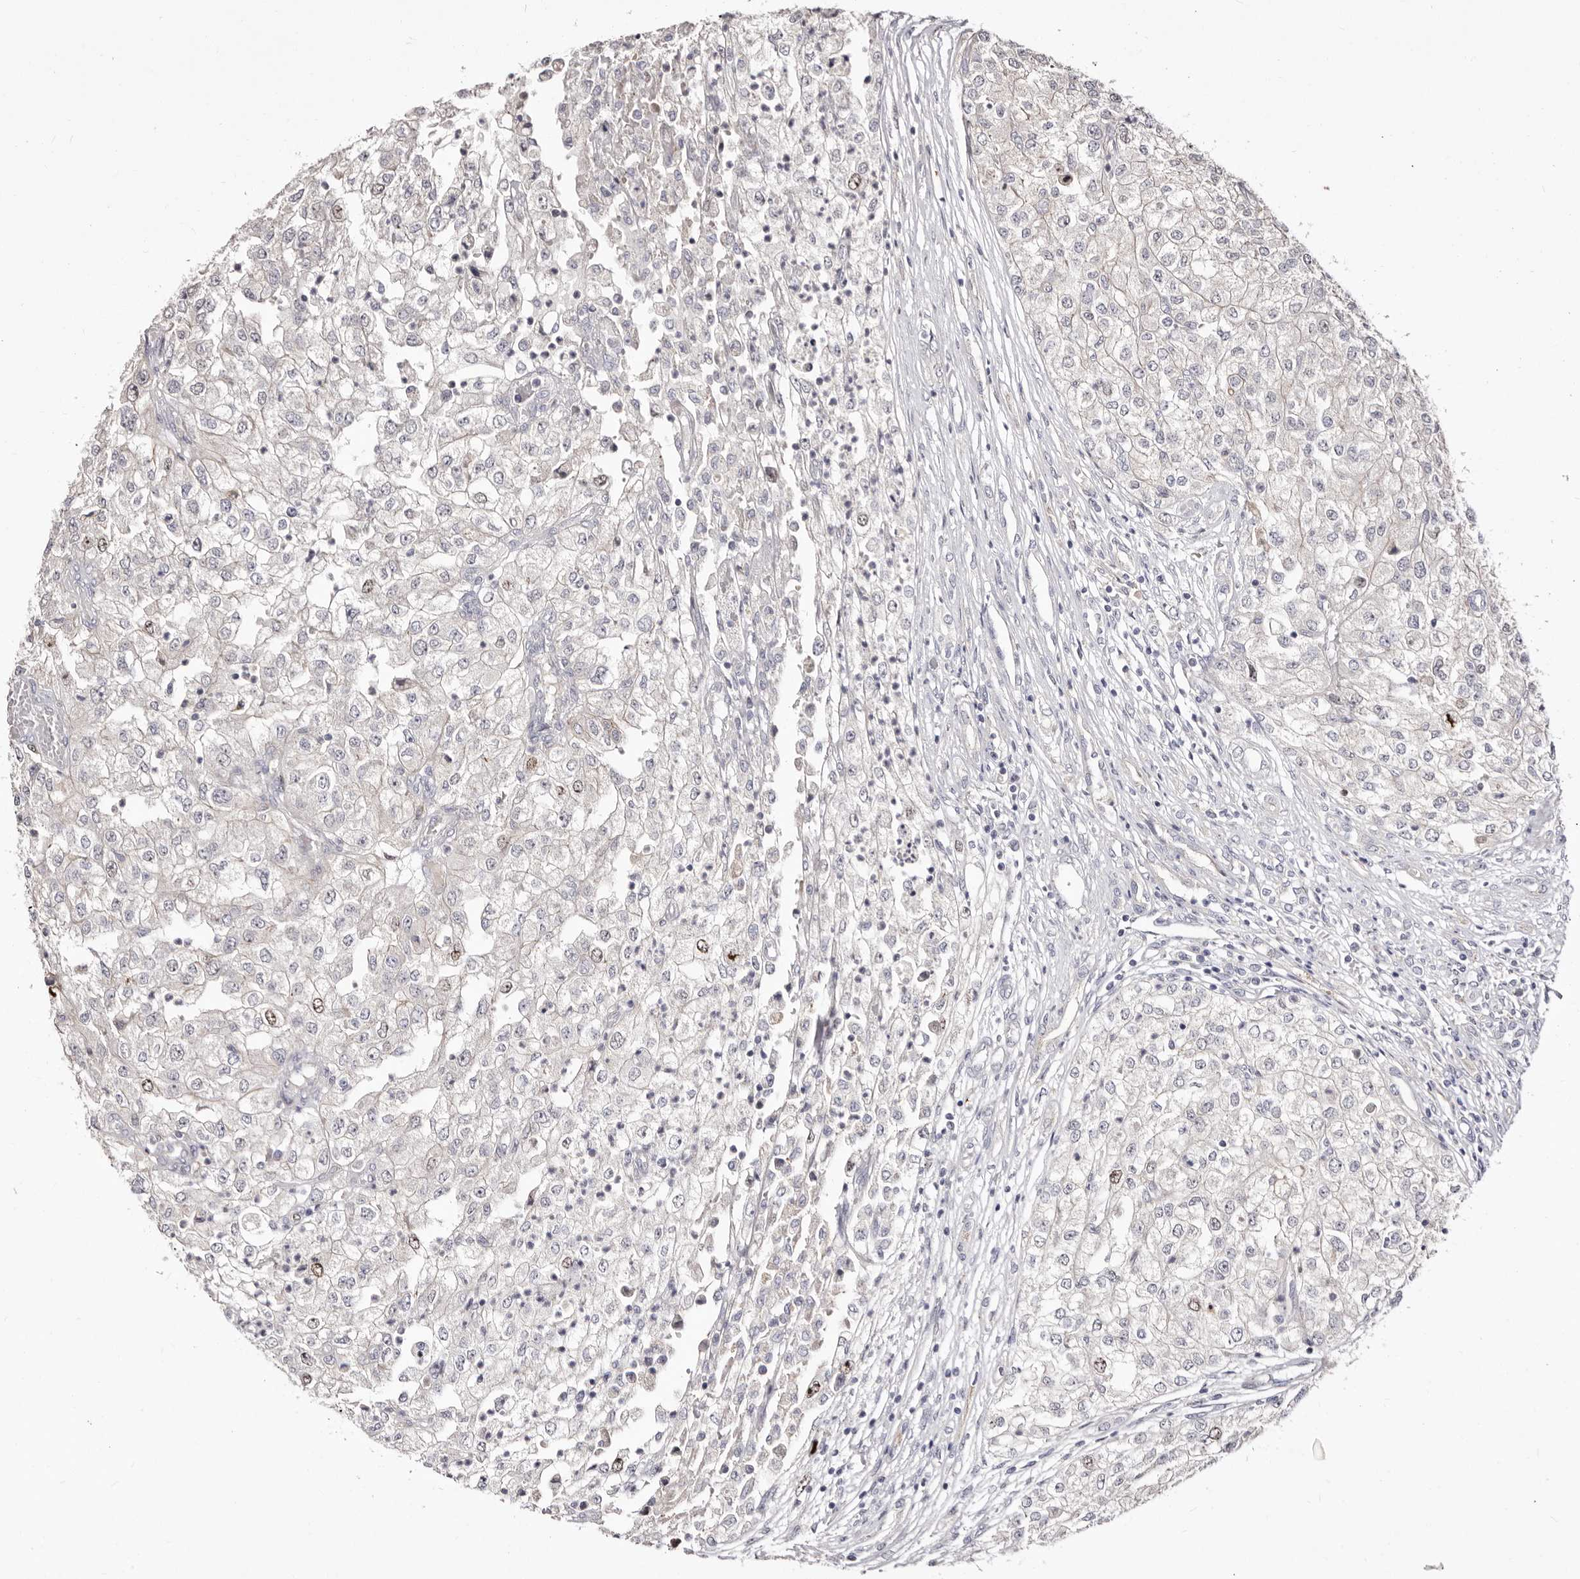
{"staining": {"intensity": "weak", "quantity": "<25%", "location": "nuclear"}, "tissue": "renal cancer", "cell_type": "Tumor cells", "image_type": "cancer", "snomed": [{"axis": "morphology", "description": "Adenocarcinoma, NOS"}, {"axis": "topography", "description": "Kidney"}], "caption": "High magnification brightfield microscopy of renal cancer stained with DAB (3,3'-diaminobenzidine) (brown) and counterstained with hematoxylin (blue): tumor cells show no significant staining. Brightfield microscopy of immunohistochemistry (IHC) stained with DAB (3,3'-diaminobenzidine) (brown) and hematoxylin (blue), captured at high magnification.", "gene": "CDCA8", "patient": {"sex": "female", "age": 54}}